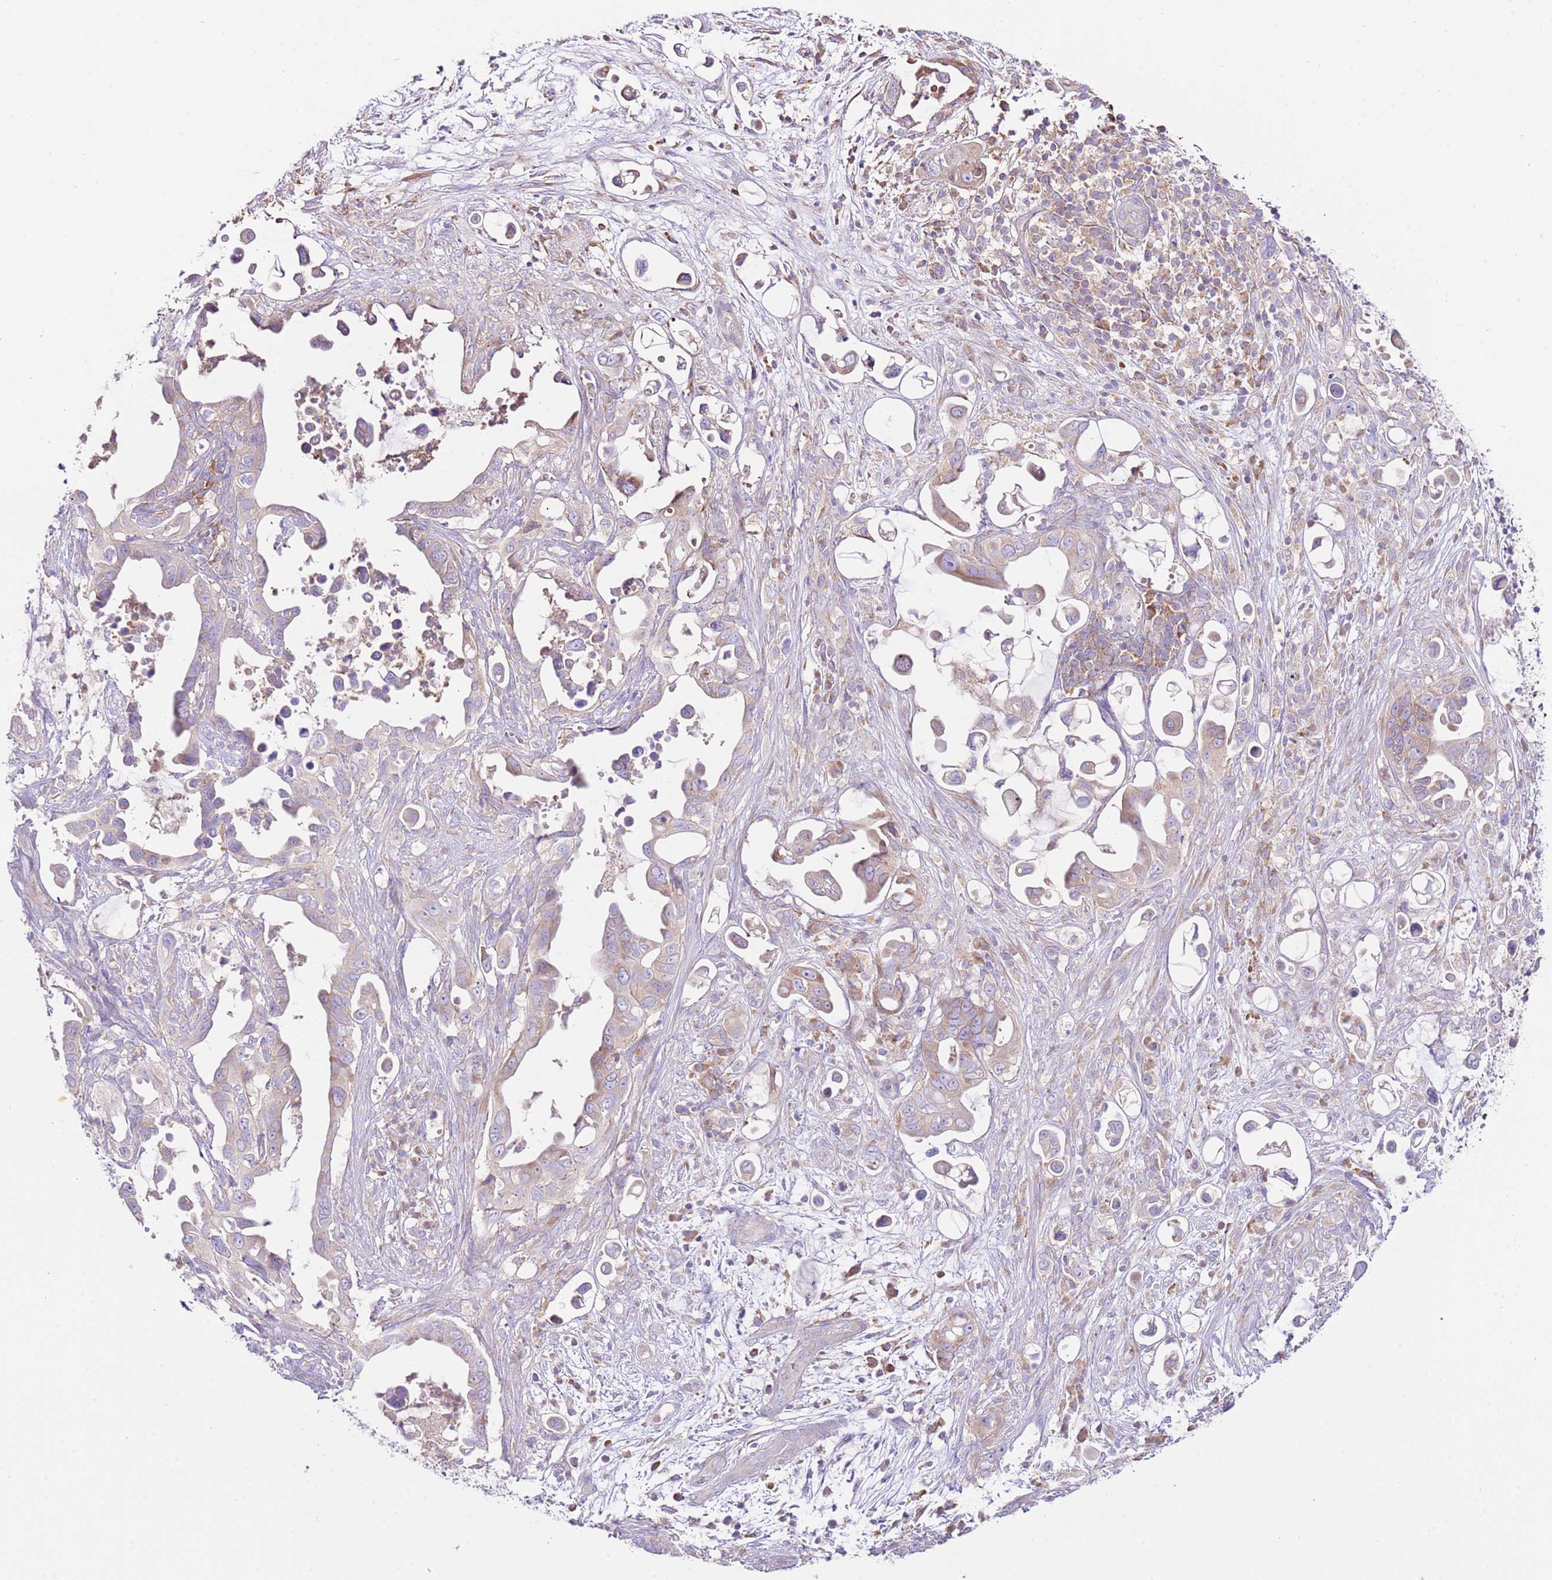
{"staining": {"intensity": "weak", "quantity": ">75%", "location": "cytoplasmic/membranous"}, "tissue": "pancreatic cancer", "cell_type": "Tumor cells", "image_type": "cancer", "snomed": [{"axis": "morphology", "description": "Adenocarcinoma, NOS"}, {"axis": "topography", "description": "Pancreas"}], "caption": "Weak cytoplasmic/membranous positivity for a protein is appreciated in approximately >75% of tumor cells of pancreatic adenocarcinoma using IHC.", "gene": "RPS10", "patient": {"sex": "male", "age": 61}}